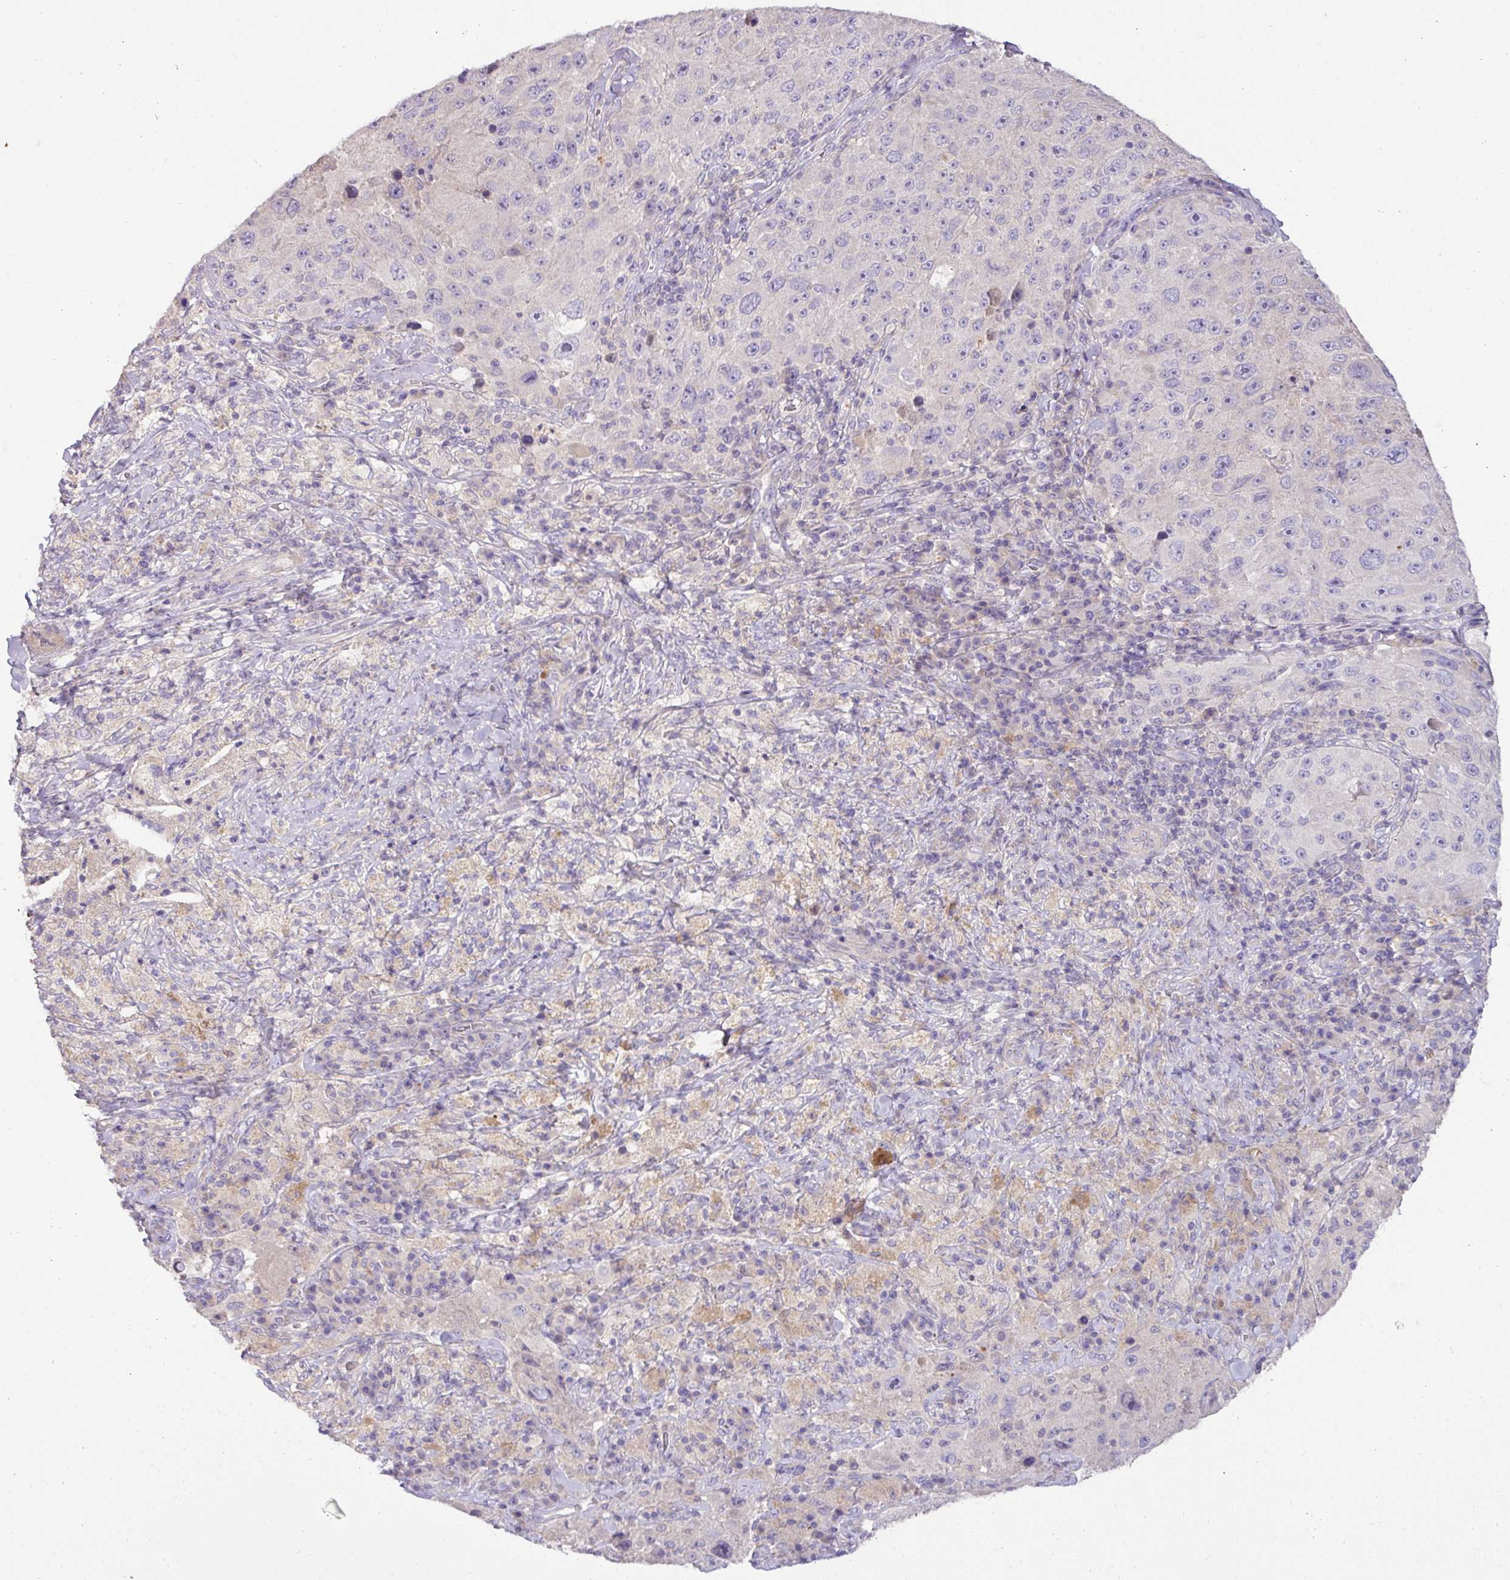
{"staining": {"intensity": "negative", "quantity": "none", "location": "none"}, "tissue": "melanoma", "cell_type": "Tumor cells", "image_type": "cancer", "snomed": [{"axis": "morphology", "description": "Malignant melanoma, Metastatic site"}, {"axis": "topography", "description": "Lymph node"}], "caption": "This histopathology image is of malignant melanoma (metastatic site) stained with IHC to label a protein in brown with the nuclei are counter-stained blue. There is no staining in tumor cells.", "gene": "HOXC13", "patient": {"sex": "male", "age": 62}}